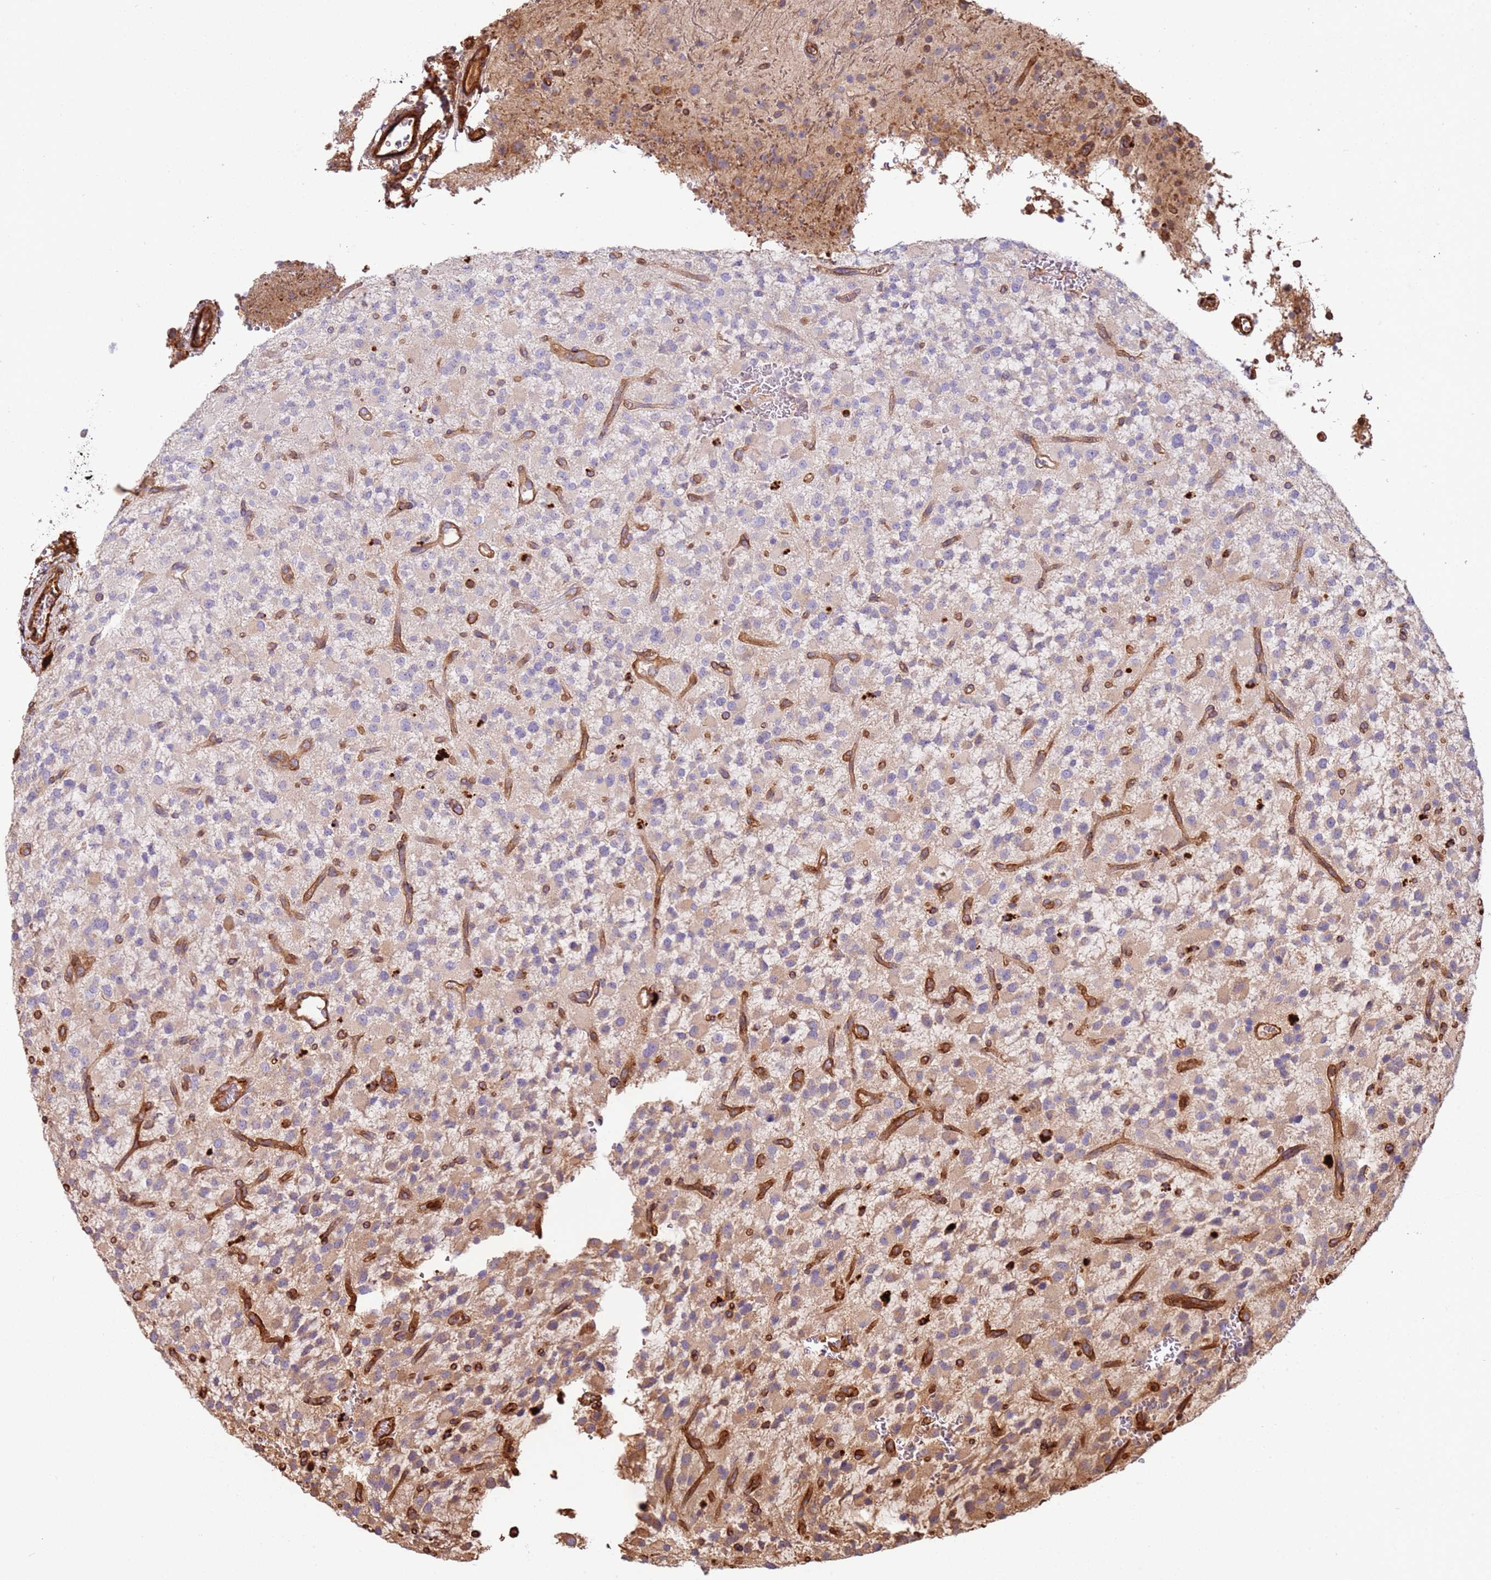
{"staining": {"intensity": "weak", "quantity": "<25%", "location": "cytoplasmic/membranous"}, "tissue": "glioma", "cell_type": "Tumor cells", "image_type": "cancer", "snomed": [{"axis": "morphology", "description": "Glioma, malignant, High grade"}, {"axis": "topography", "description": "Brain"}], "caption": "Immunohistochemistry of human malignant glioma (high-grade) displays no staining in tumor cells.", "gene": "NDUFAF4", "patient": {"sex": "male", "age": 34}}